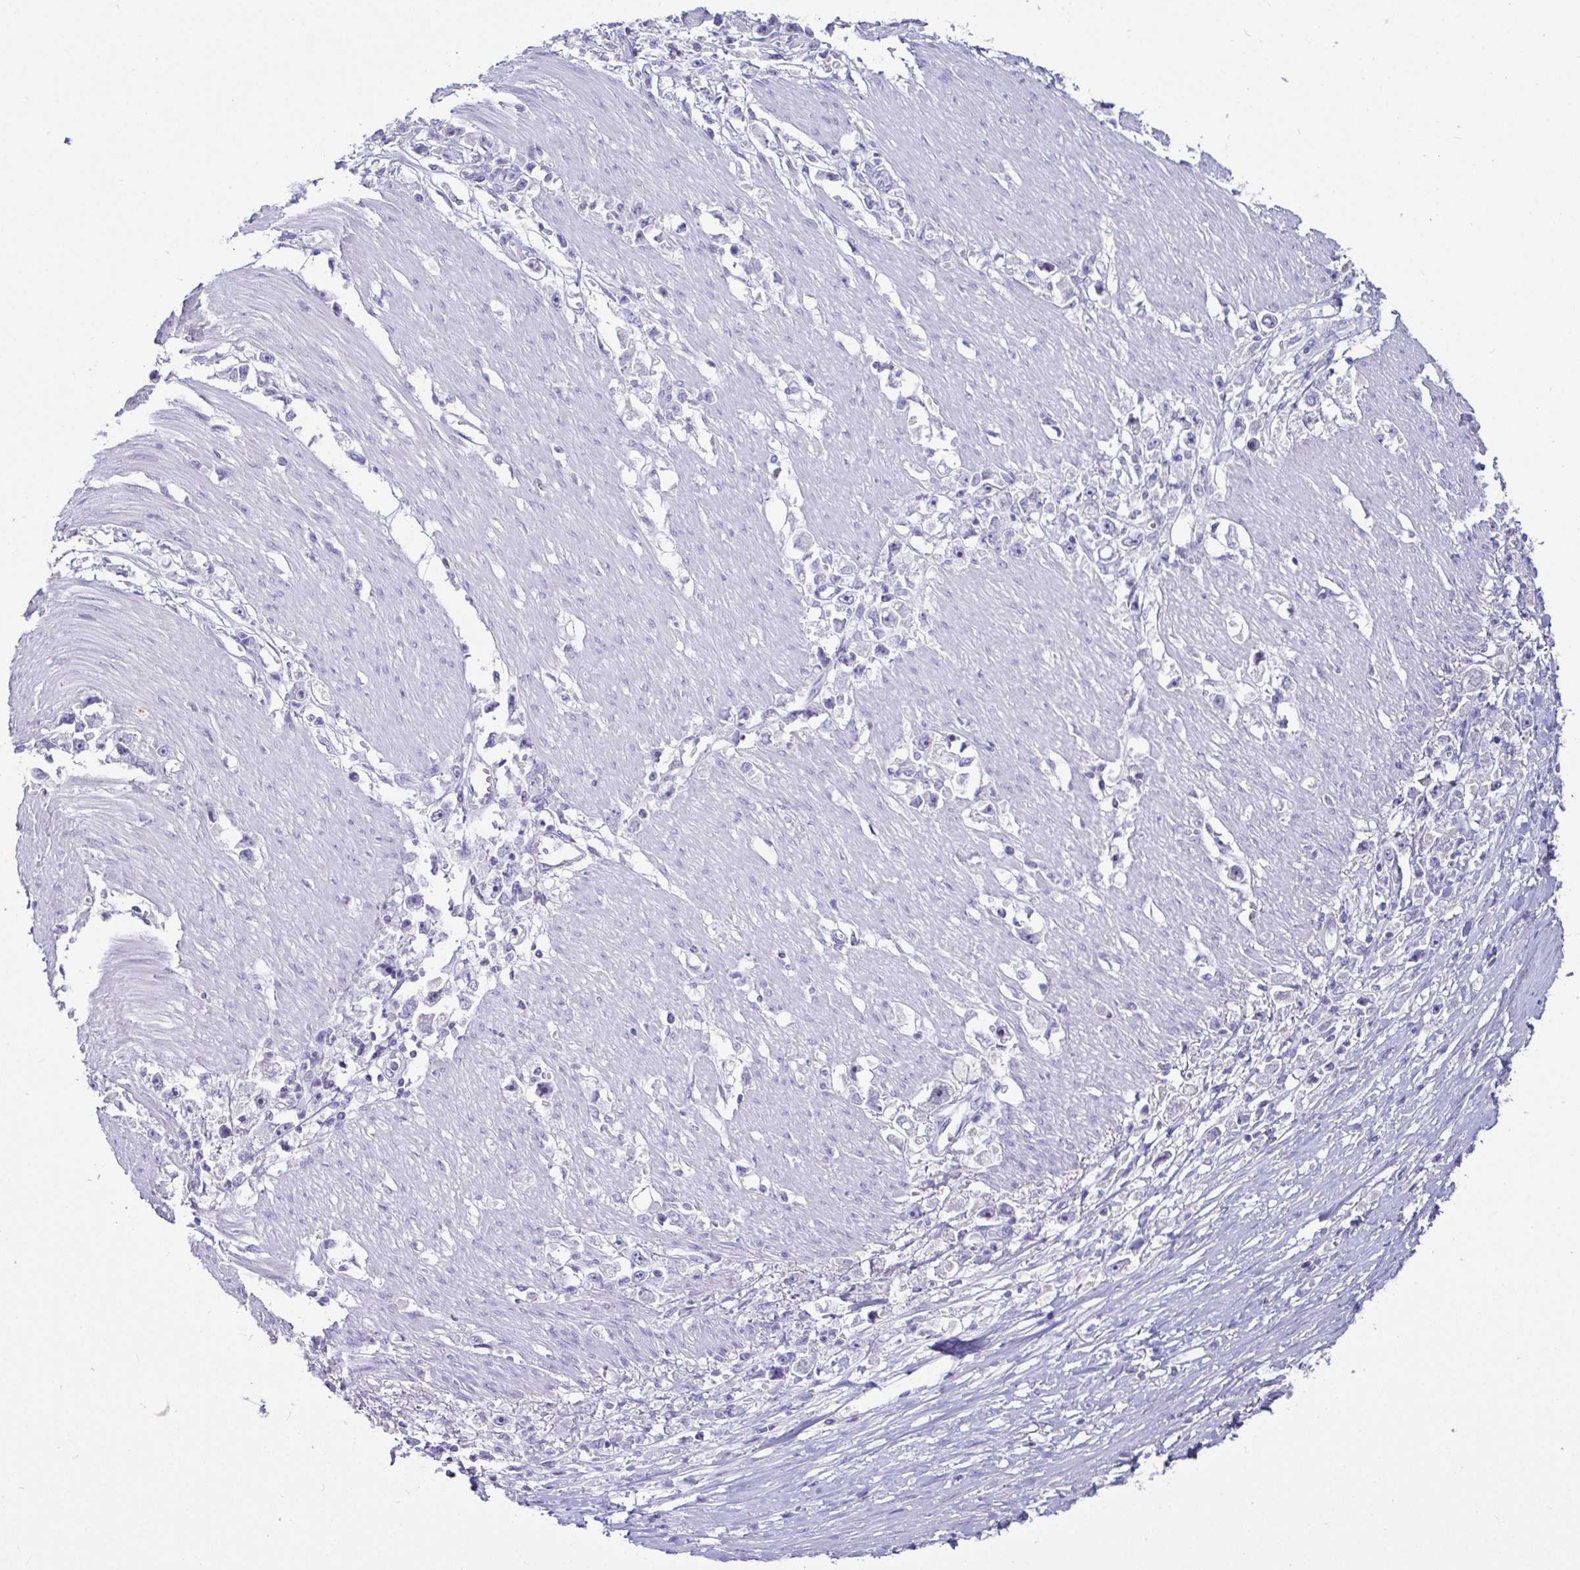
{"staining": {"intensity": "negative", "quantity": "none", "location": "none"}, "tissue": "stomach cancer", "cell_type": "Tumor cells", "image_type": "cancer", "snomed": [{"axis": "morphology", "description": "Adenocarcinoma, NOS"}, {"axis": "topography", "description": "Stomach"}], "caption": "This is a image of immunohistochemistry staining of stomach cancer, which shows no positivity in tumor cells. (Stains: DAB immunohistochemistry with hematoxylin counter stain, Microscopy: brightfield microscopy at high magnification).", "gene": "SAA4", "patient": {"sex": "female", "age": 59}}